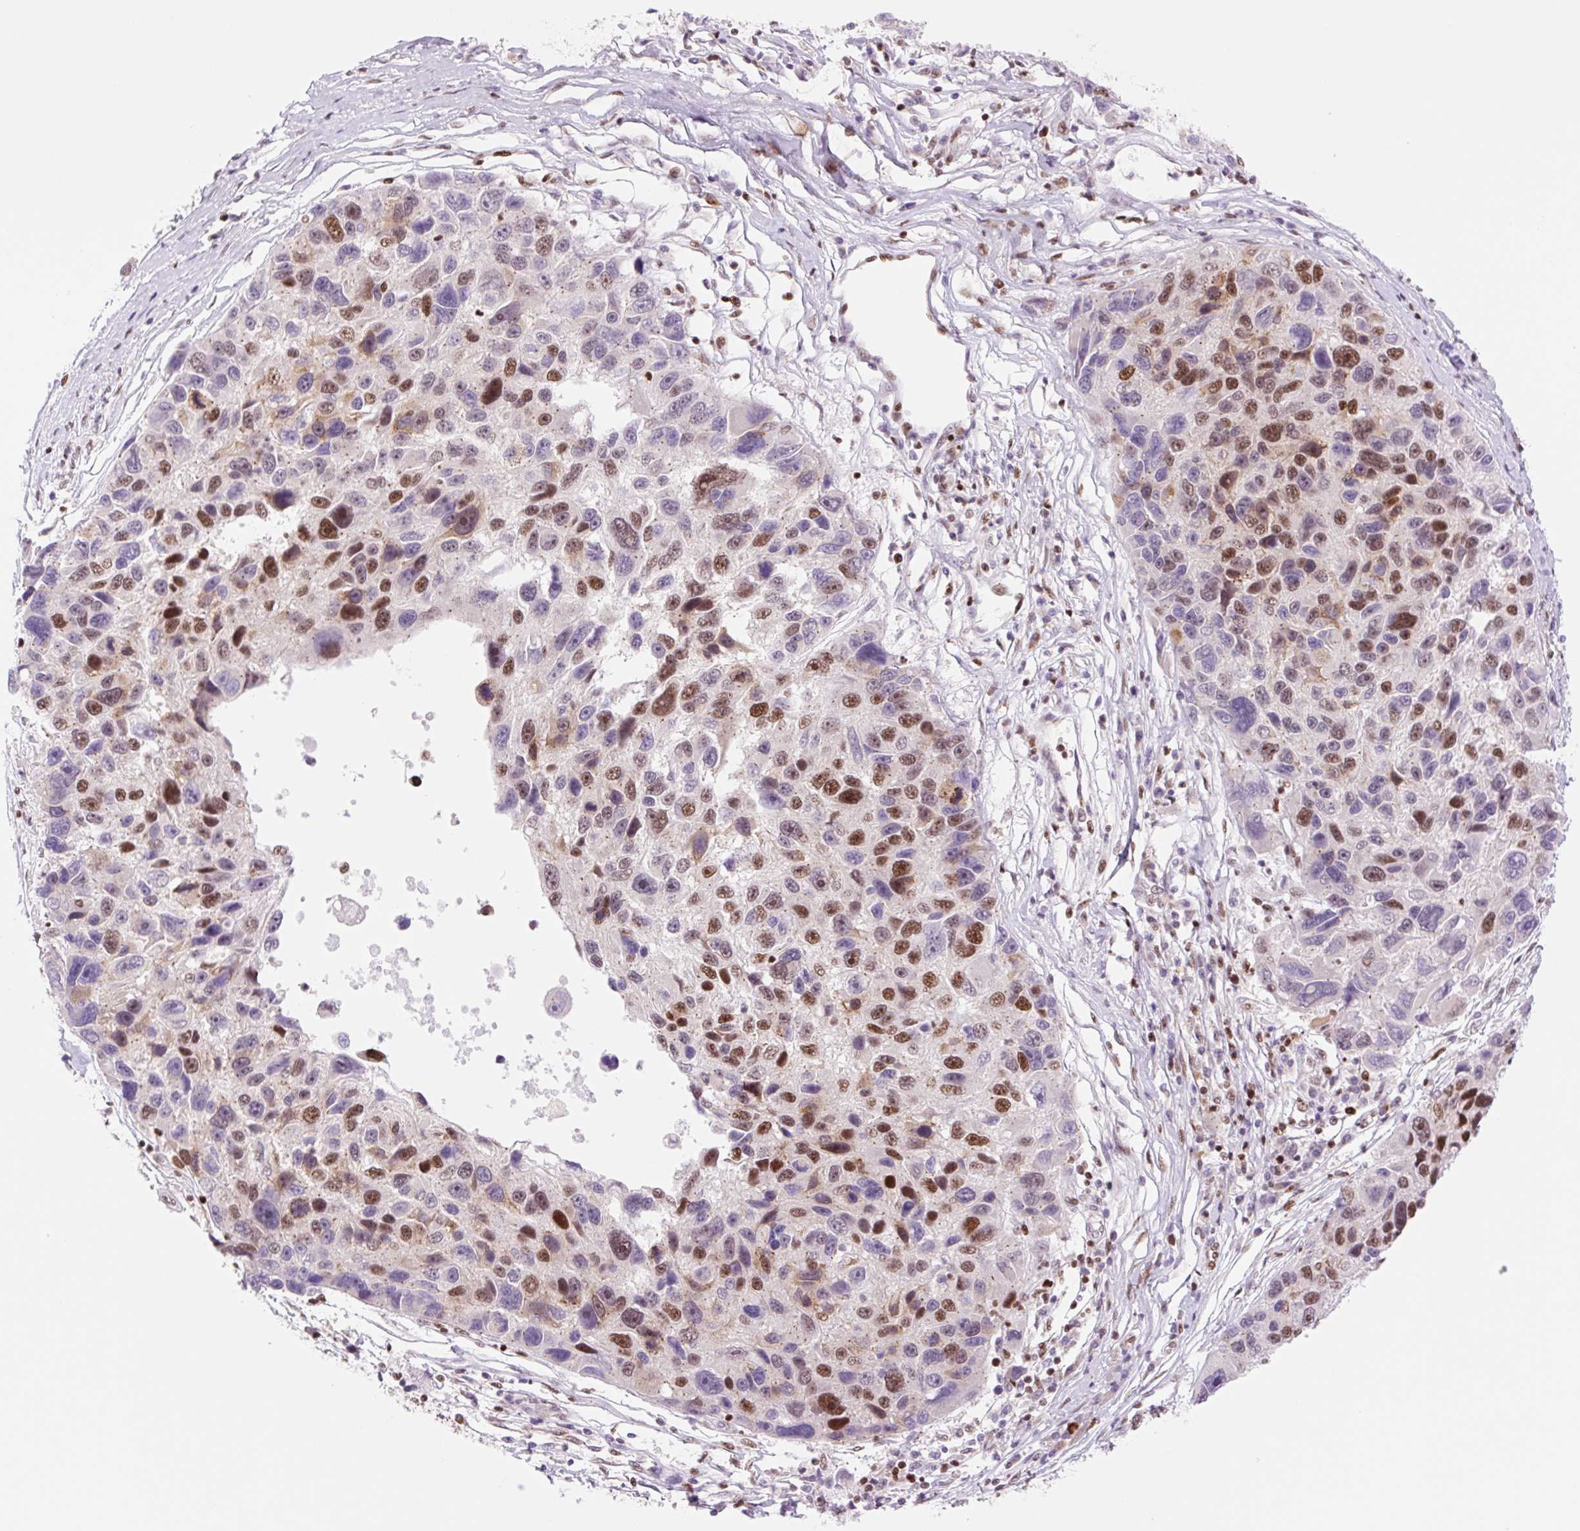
{"staining": {"intensity": "moderate", "quantity": "25%-75%", "location": "nuclear"}, "tissue": "melanoma", "cell_type": "Tumor cells", "image_type": "cancer", "snomed": [{"axis": "morphology", "description": "Malignant melanoma, NOS"}, {"axis": "topography", "description": "Skin"}], "caption": "Tumor cells show medium levels of moderate nuclear expression in about 25%-75% of cells in human melanoma. (DAB (3,3'-diaminobenzidine) IHC with brightfield microscopy, high magnification).", "gene": "PRDM11", "patient": {"sex": "male", "age": 53}}